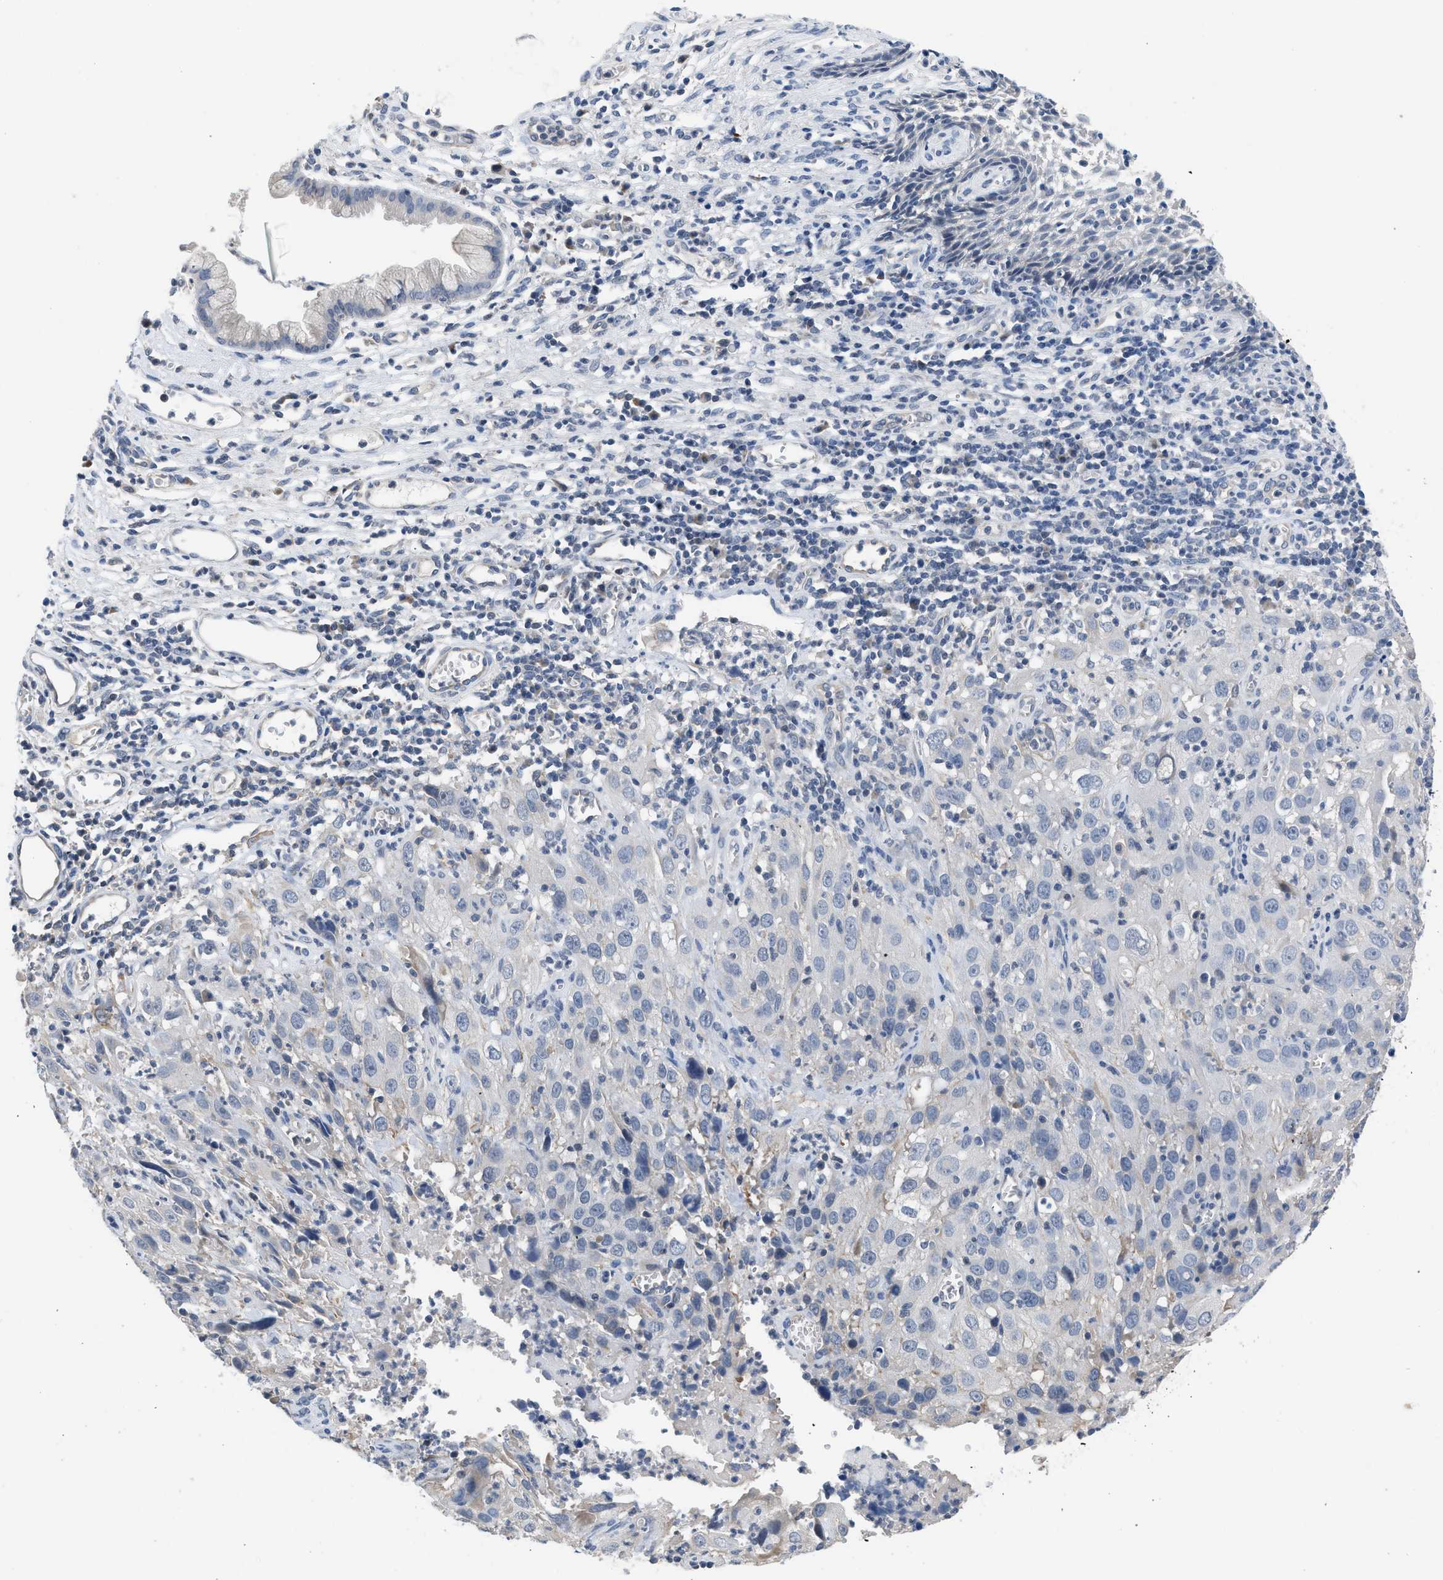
{"staining": {"intensity": "negative", "quantity": "none", "location": "none"}, "tissue": "cervical cancer", "cell_type": "Tumor cells", "image_type": "cancer", "snomed": [{"axis": "morphology", "description": "Squamous cell carcinoma, NOS"}, {"axis": "topography", "description": "Cervix"}], "caption": "An immunohistochemistry (IHC) image of cervical cancer is shown. There is no staining in tumor cells of cervical cancer. (DAB immunohistochemistry (IHC), high magnification).", "gene": "CSF3R", "patient": {"sex": "female", "age": 32}}